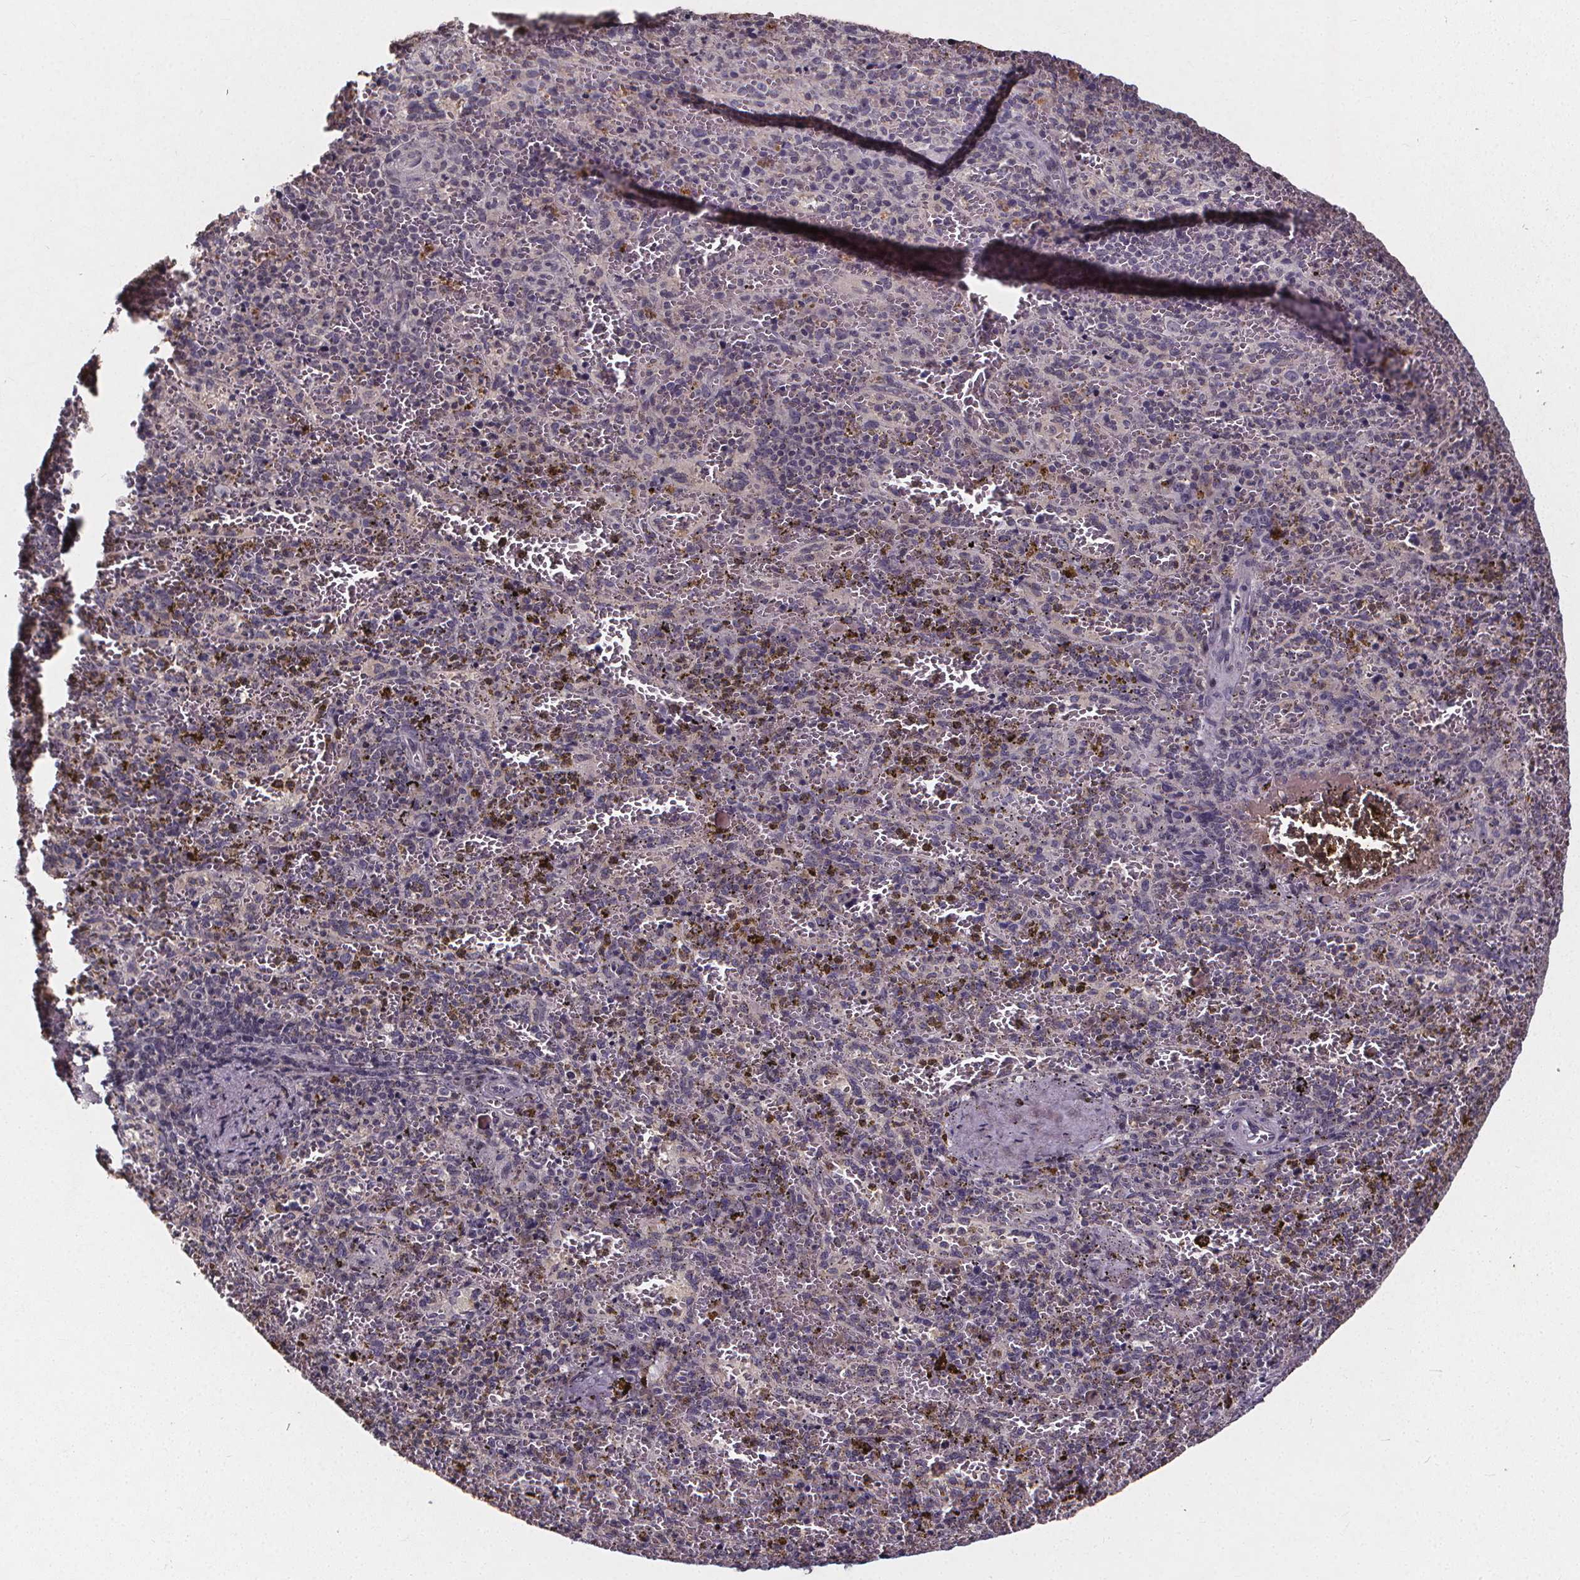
{"staining": {"intensity": "negative", "quantity": "none", "location": "none"}, "tissue": "spleen", "cell_type": "Cells in red pulp", "image_type": "normal", "snomed": [{"axis": "morphology", "description": "Normal tissue, NOS"}, {"axis": "topography", "description": "Spleen"}], "caption": "Protein analysis of normal spleen exhibits no significant positivity in cells in red pulp.", "gene": "SPAG8", "patient": {"sex": "female", "age": 50}}